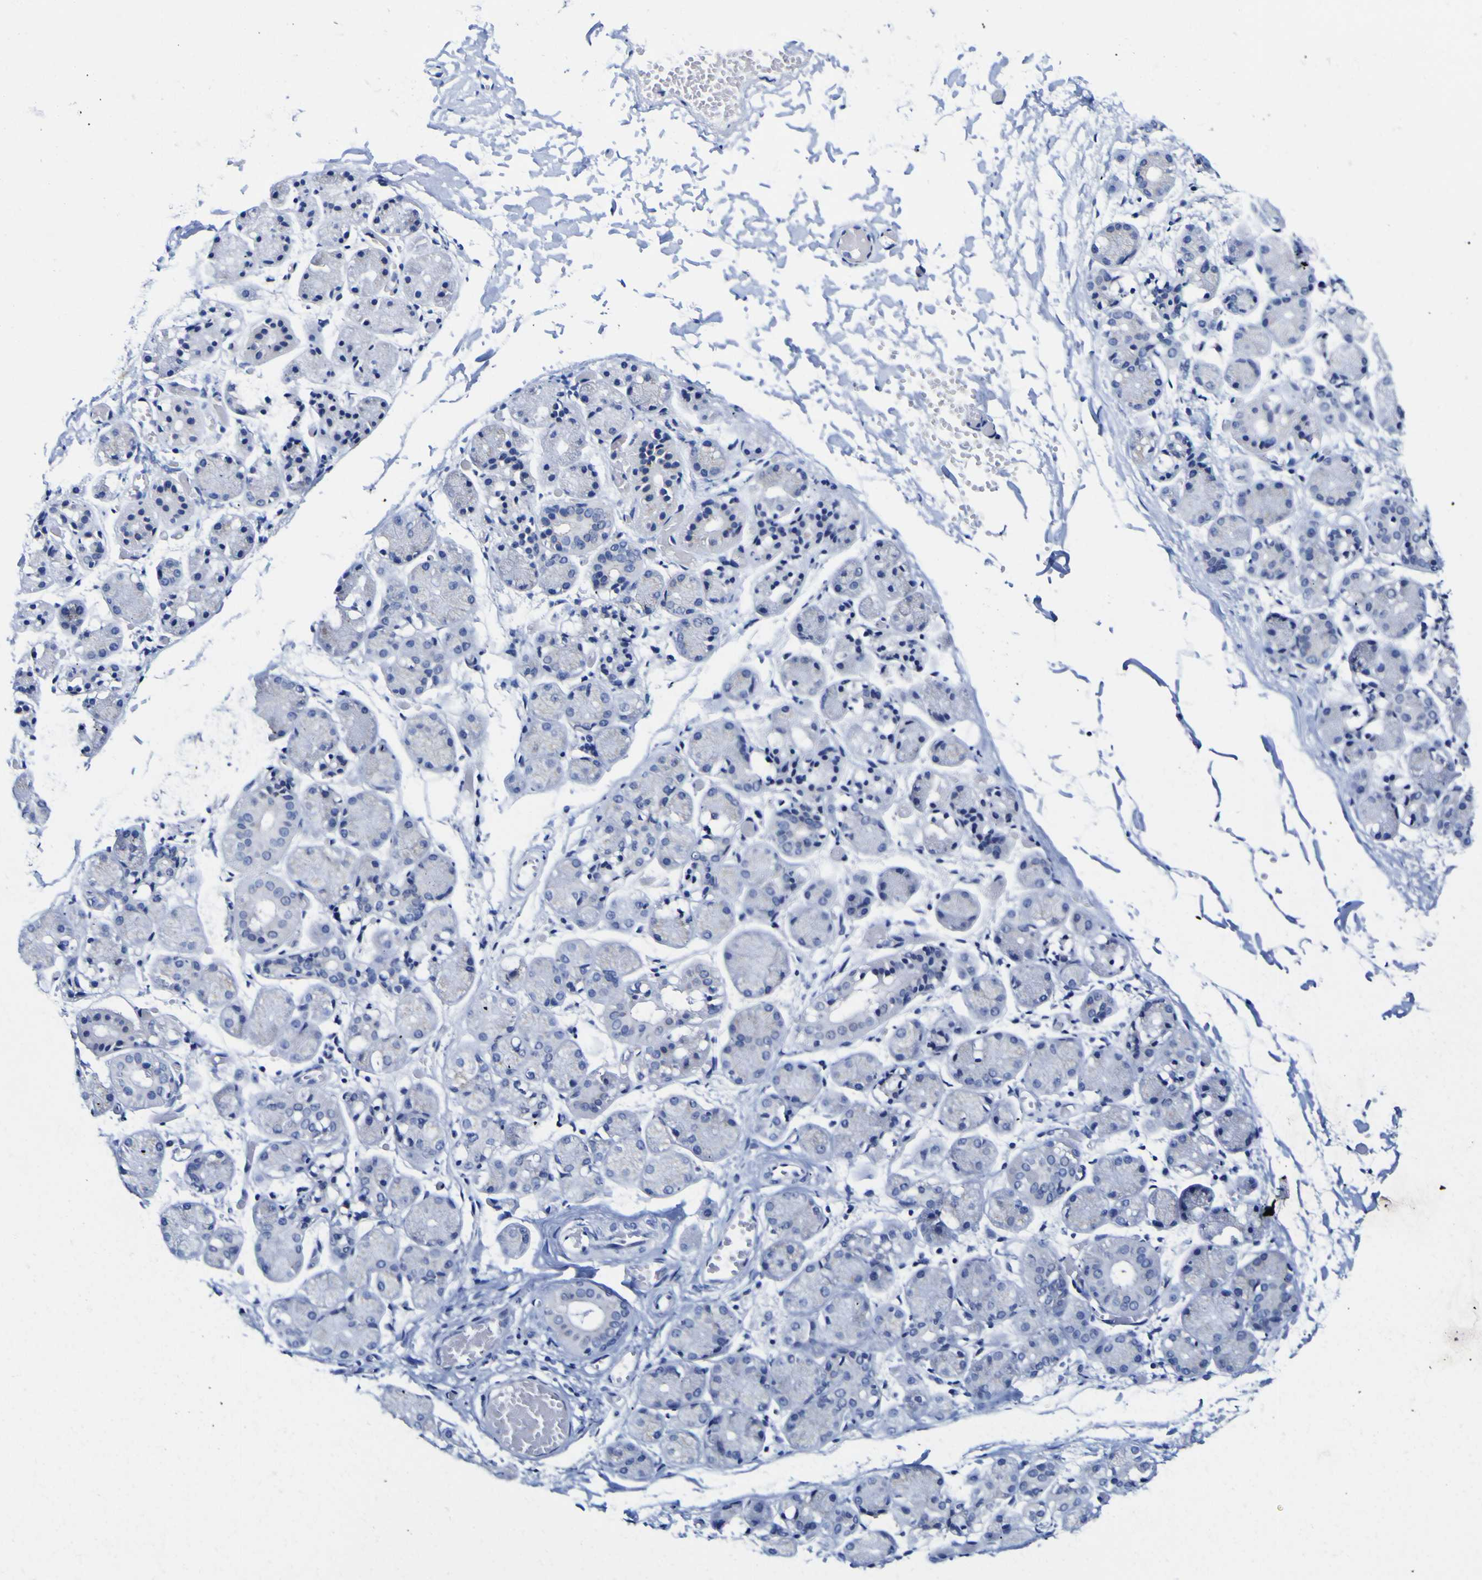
{"staining": {"intensity": "weak", "quantity": "<25%", "location": "cytoplasmic/membranous"}, "tissue": "salivary gland", "cell_type": "Glandular cells", "image_type": "normal", "snomed": [{"axis": "morphology", "description": "Normal tissue, NOS"}, {"axis": "topography", "description": "Salivary gland"}], "caption": "Immunohistochemistry image of benign salivary gland: salivary gland stained with DAB (3,3'-diaminobenzidine) reveals no significant protein staining in glandular cells.", "gene": "GOLM1", "patient": {"sex": "female", "age": 24}}